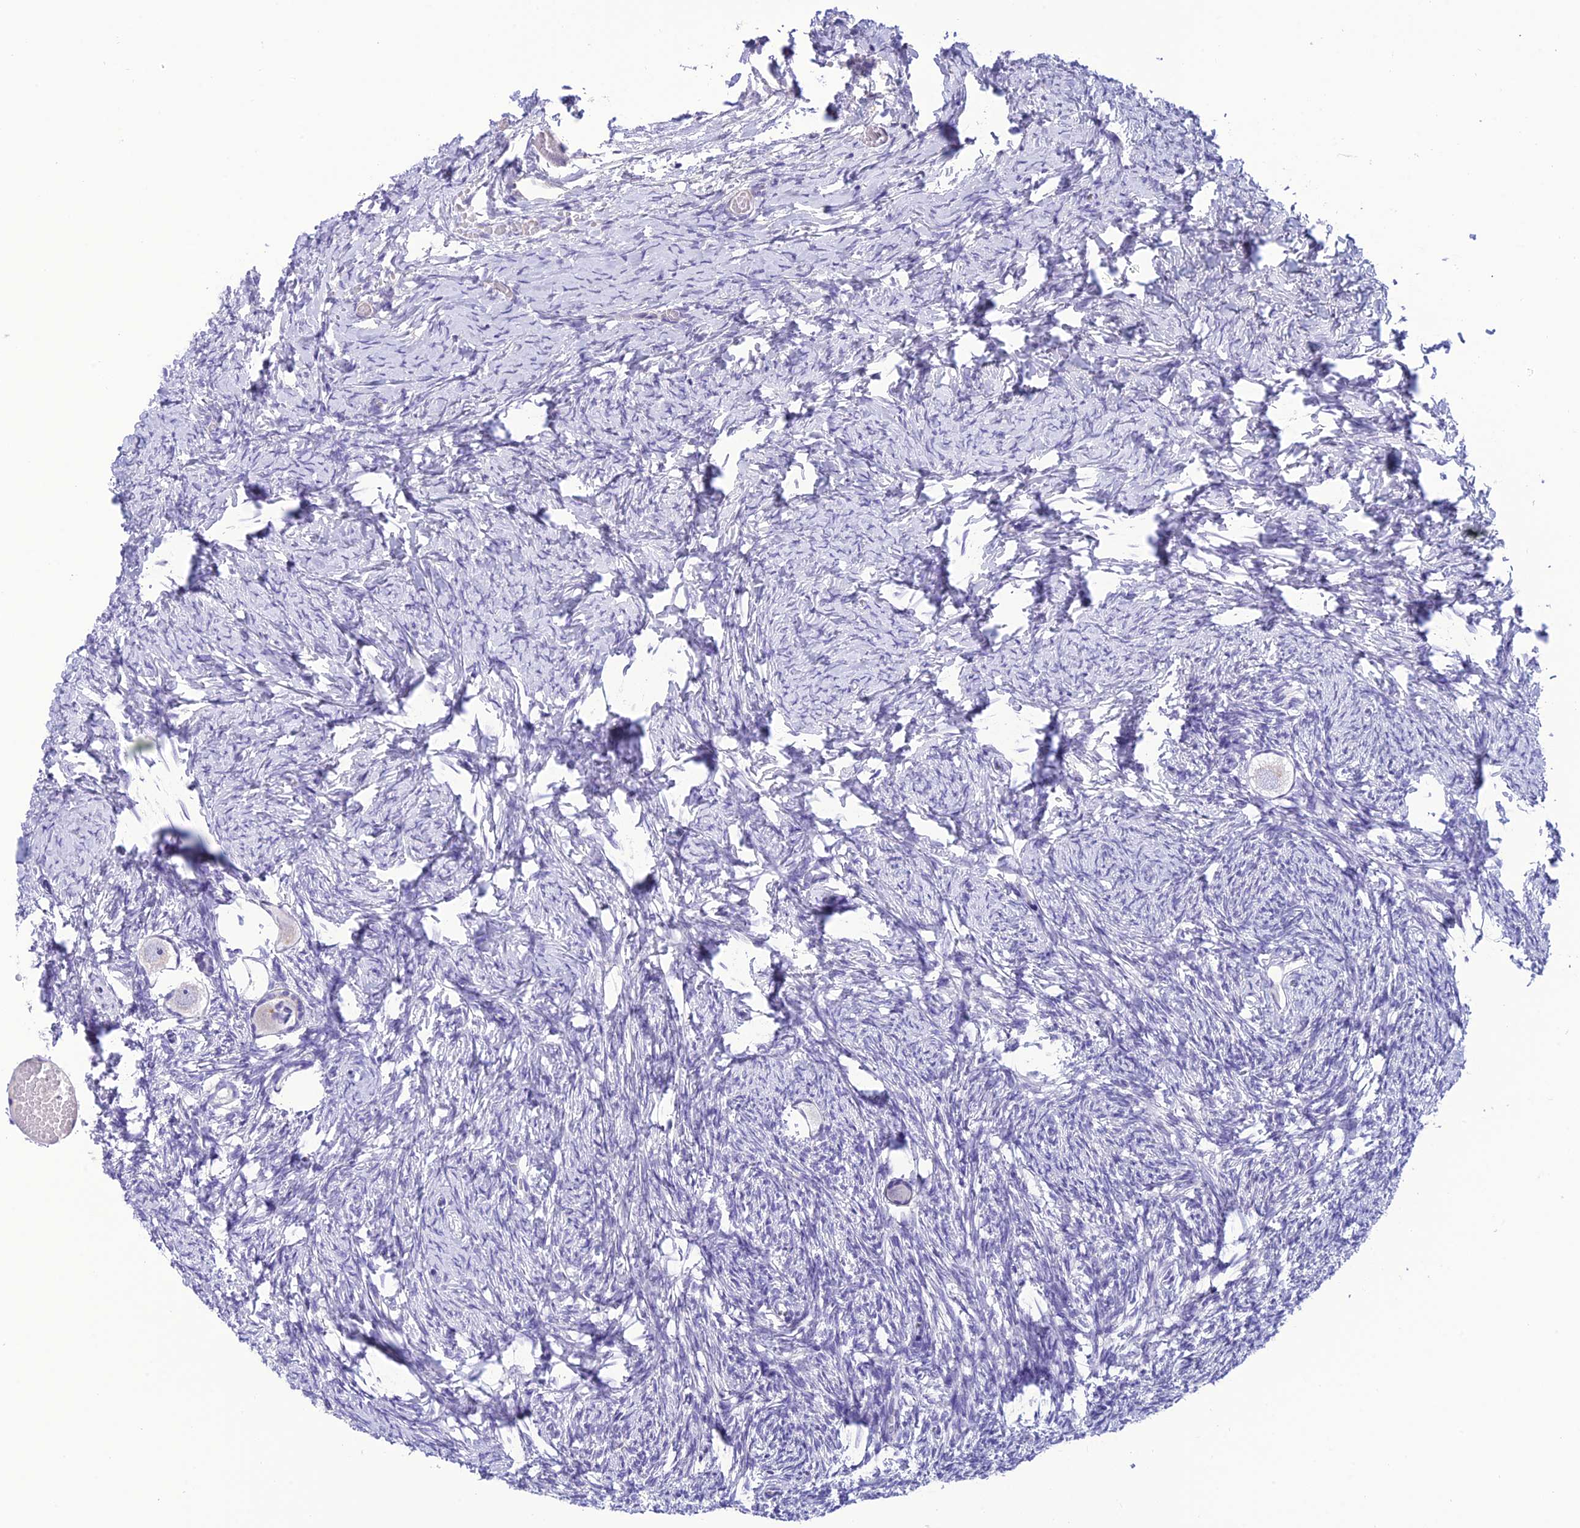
{"staining": {"intensity": "negative", "quantity": "none", "location": "none"}, "tissue": "ovary", "cell_type": "Follicle cells", "image_type": "normal", "snomed": [{"axis": "morphology", "description": "Normal tissue, NOS"}, {"axis": "topography", "description": "Ovary"}], "caption": "Immunohistochemistry of unremarkable human ovary reveals no staining in follicle cells. (Brightfield microscopy of DAB (3,3'-diaminobenzidine) IHC at high magnification).", "gene": "C17orf67", "patient": {"sex": "female", "age": 27}}